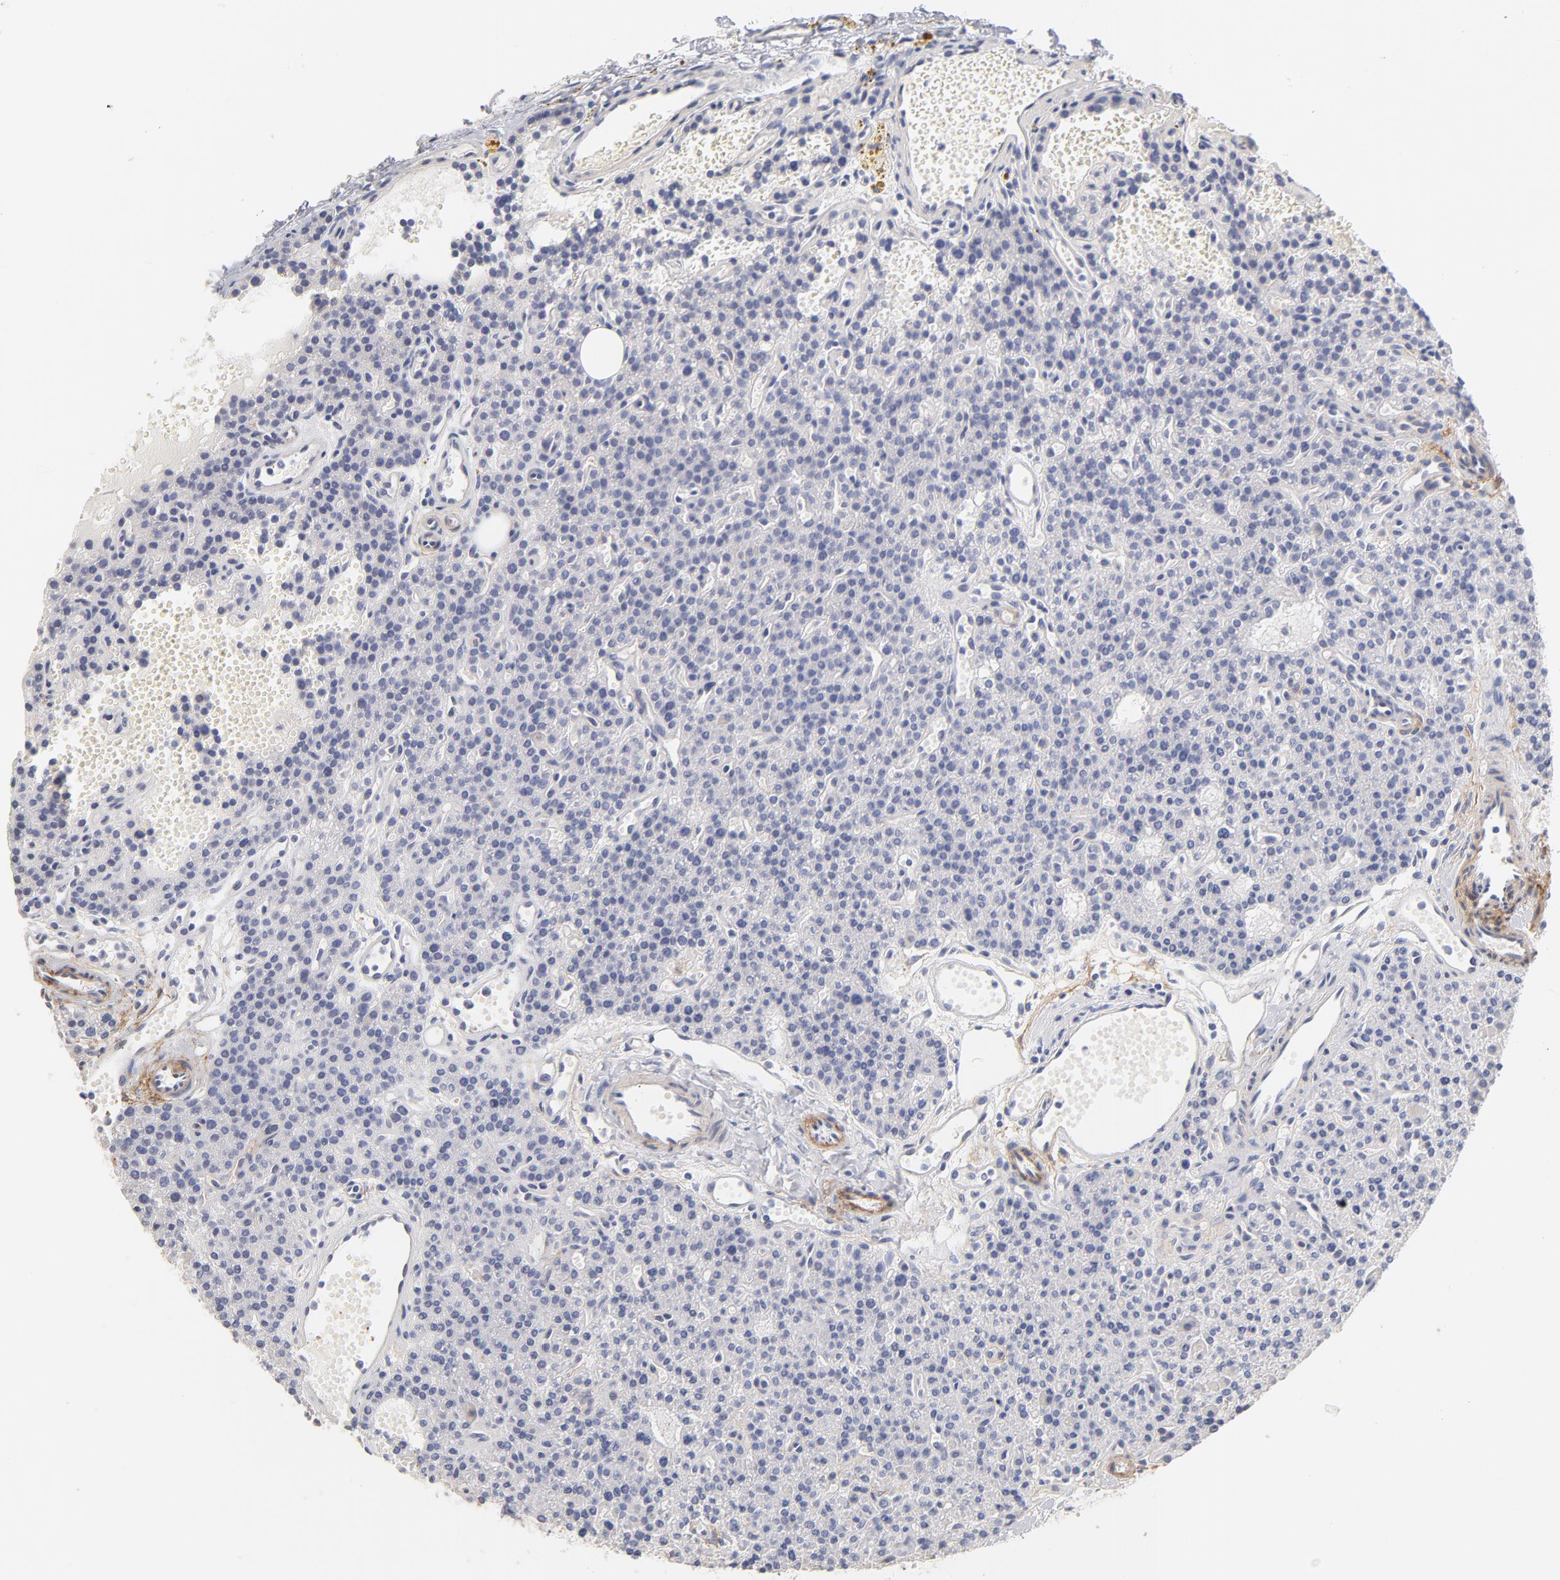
{"staining": {"intensity": "negative", "quantity": "none", "location": "none"}, "tissue": "parathyroid gland", "cell_type": "Glandular cells", "image_type": "normal", "snomed": [{"axis": "morphology", "description": "Normal tissue, NOS"}, {"axis": "topography", "description": "Parathyroid gland"}], "caption": "The immunohistochemistry photomicrograph has no significant expression in glandular cells of parathyroid gland. The staining was performed using DAB (3,3'-diaminobenzidine) to visualize the protein expression in brown, while the nuclei were stained in blue with hematoxylin (Magnification: 20x).", "gene": "ITGA8", "patient": {"sex": "male", "age": 25}}